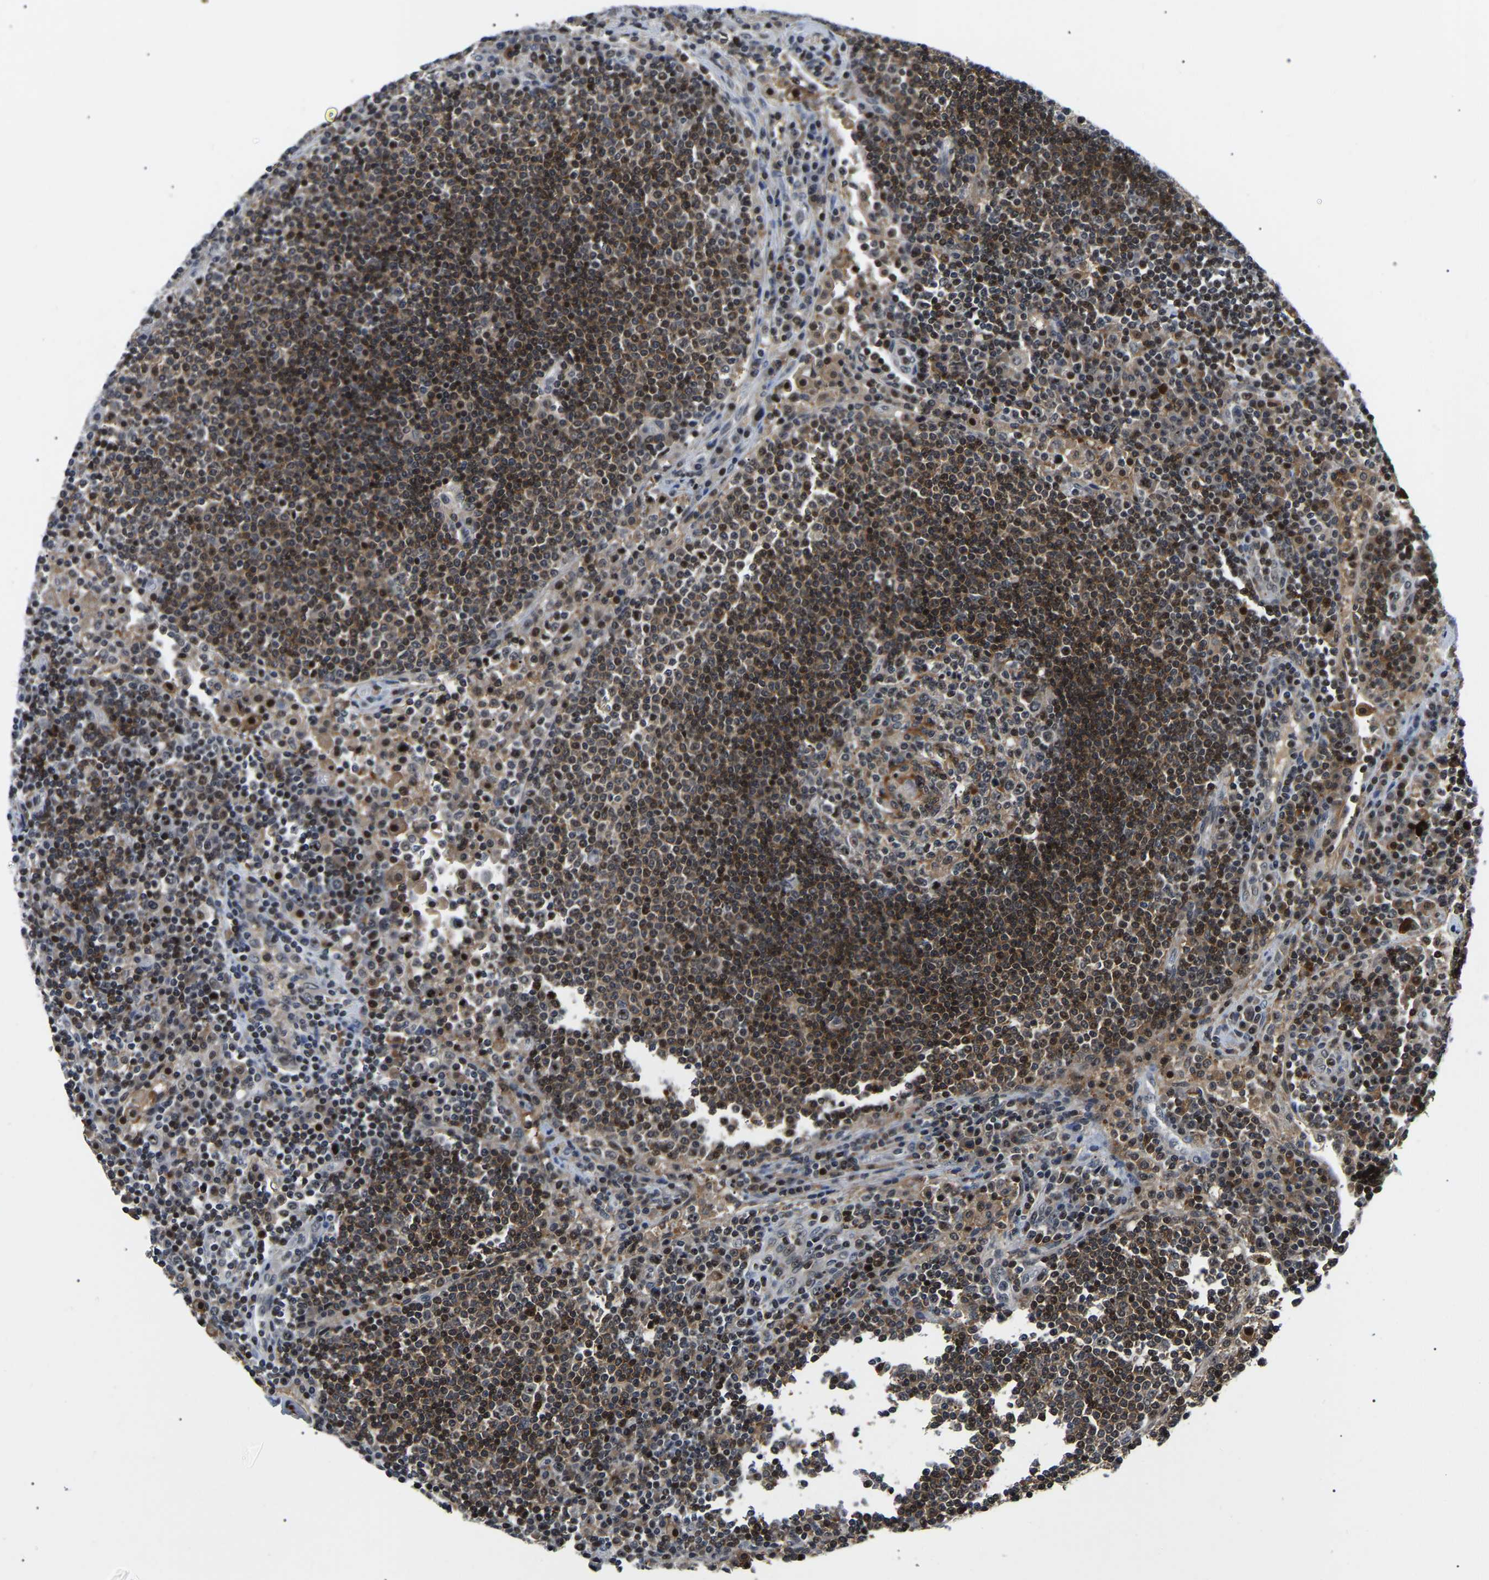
{"staining": {"intensity": "moderate", "quantity": ">75%", "location": "cytoplasmic/membranous,nuclear"}, "tissue": "lymph node", "cell_type": "Germinal center cells", "image_type": "normal", "snomed": [{"axis": "morphology", "description": "Normal tissue, NOS"}, {"axis": "topography", "description": "Lymph node"}], "caption": "Benign lymph node was stained to show a protein in brown. There is medium levels of moderate cytoplasmic/membranous,nuclear positivity in approximately >75% of germinal center cells. The protein is stained brown, and the nuclei are stained in blue (DAB IHC with brightfield microscopy, high magnification).", "gene": "RRP1B", "patient": {"sex": "female", "age": 53}}